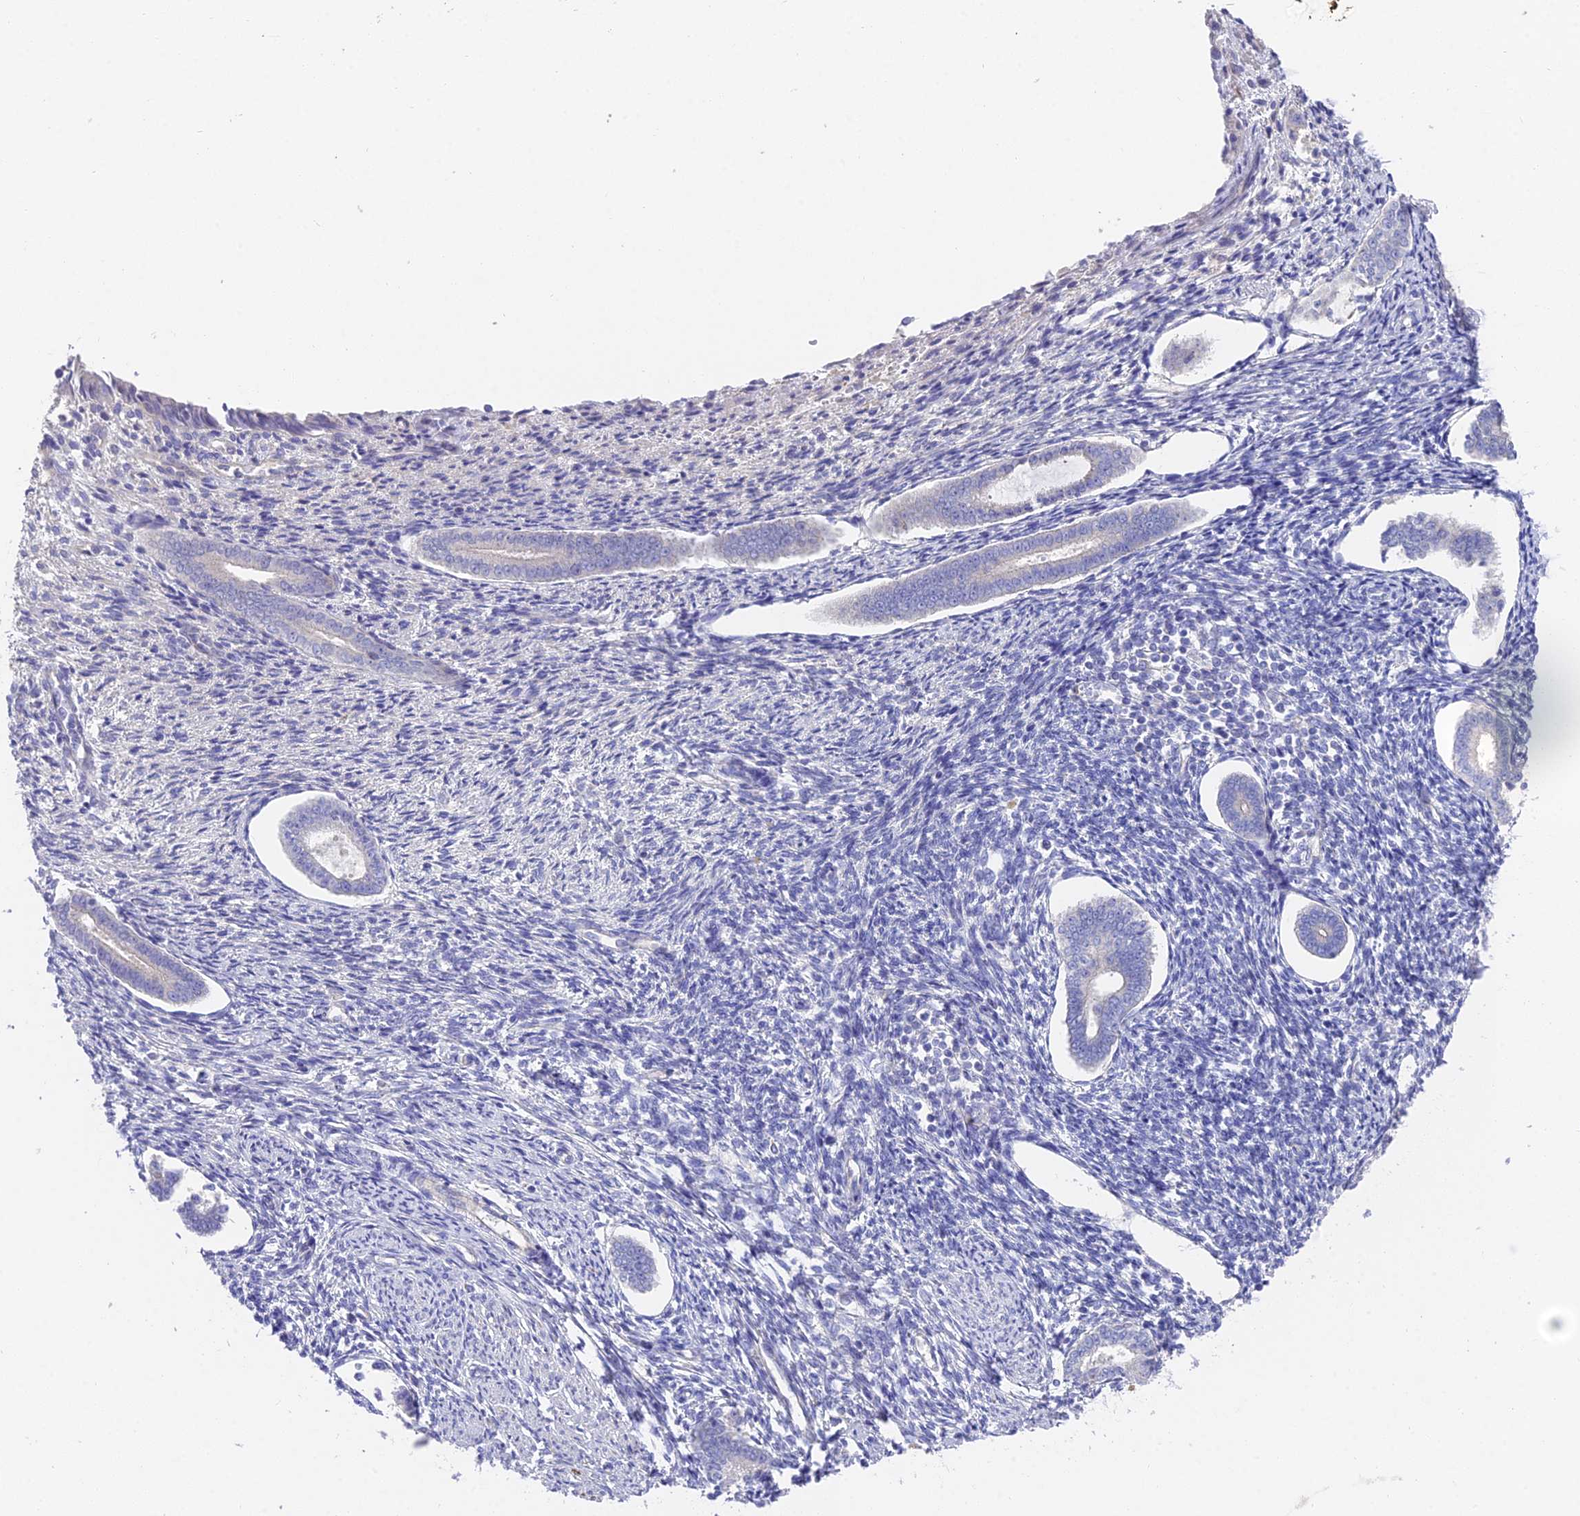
{"staining": {"intensity": "negative", "quantity": "none", "location": "none"}, "tissue": "endometrium", "cell_type": "Cells in endometrial stroma", "image_type": "normal", "snomed": [{"axis": "morphology", "description": "Normal tissue, NOS"}, {"axis": "topography", "description": "Endometrium"}], "caption": "The histopathology image demonstrates no staining of cells in endometrial stroma in unremarkable endometrium. The staining is performed using DAB (3,3'-diaminobenzidine) brown chromogen with nuclei counter-stained in using hematoxylin.", "gene": "FAM168B", "patient": {"sex": "female", "age": 56}}